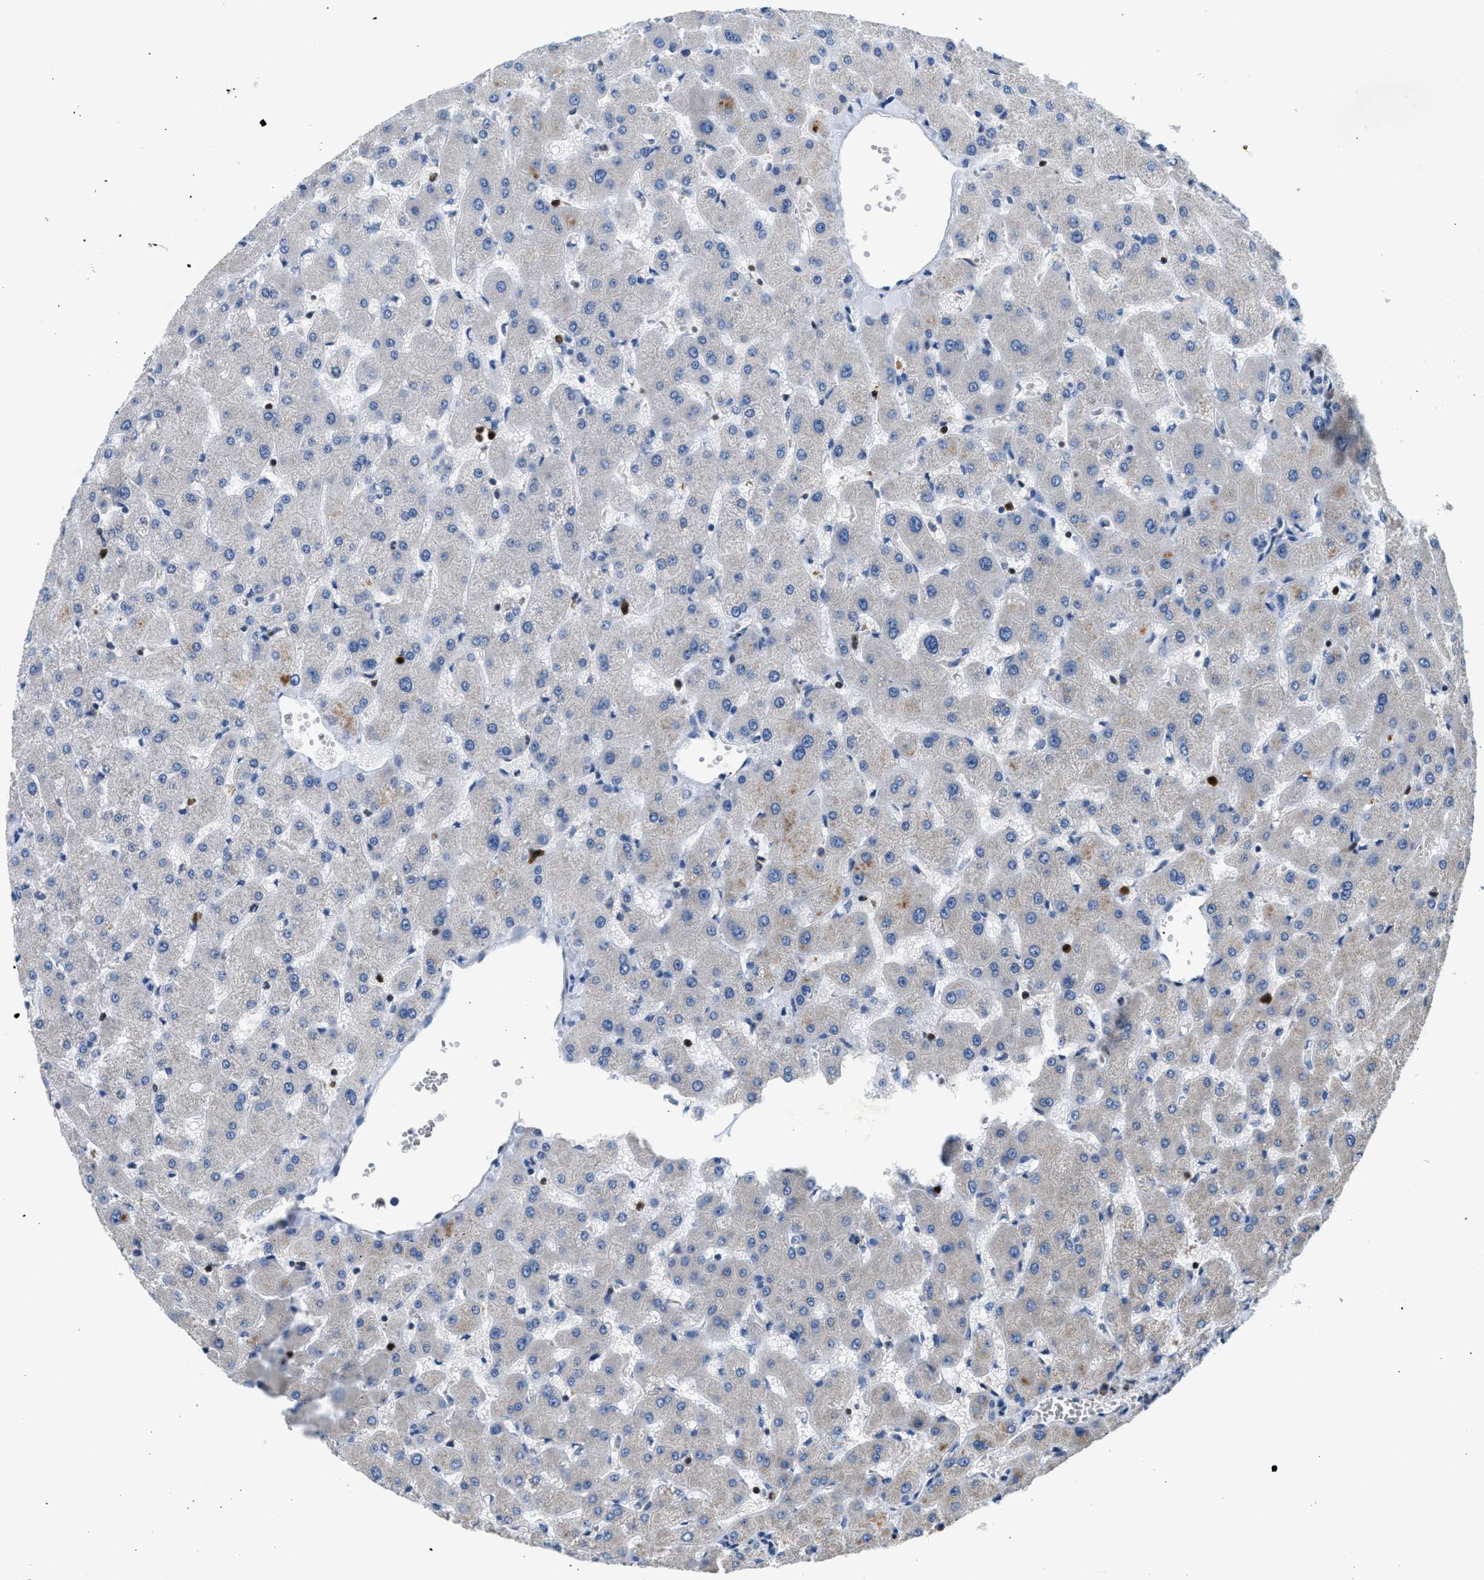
{"staining": {"intensity": "negative", "quantity": "none", "location": "none"}, "tissue": "liver", "cell_type": "Cholangiocytes", "image_type": "normal", "snomed": [{"axis": "morphology", "description": "Normal tissue, NOS"}, {"axis": "topography", "description": "Liver"}], "caption": "Histopathology image shows no protein positivity in cholangiocytes of normal liver.", "gene": "TOX", "patient": {"sex": "female", "age": 63}}